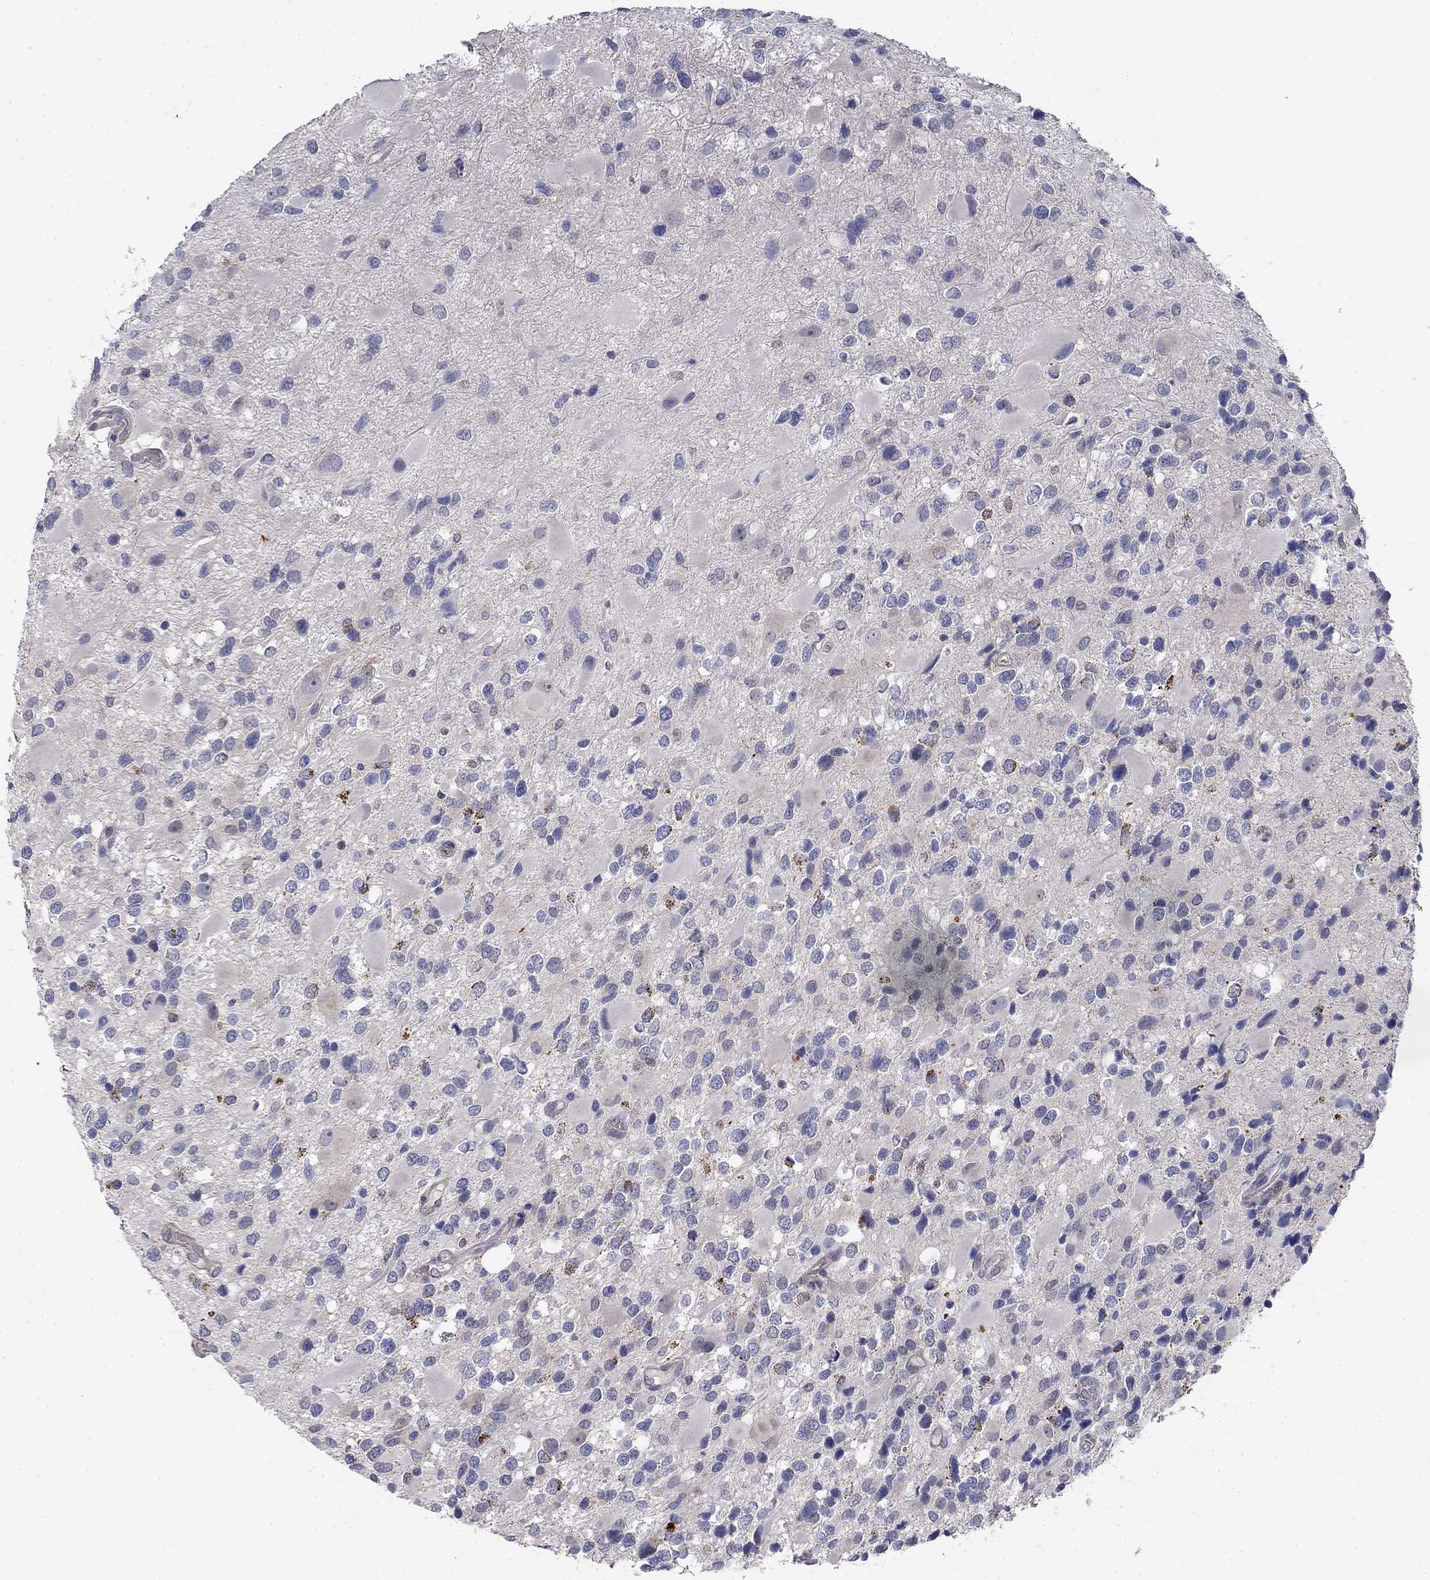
{"staining": {"intensity": "negative", "quantity": "none", "location": "none"}, "tissue": "glioma", "cell_type": "Tumor cells", "image_type": "cancer", "snomed": [{"axis": "morphology", "description": "Glioma, malignant, Low grade"}, {"axis": "topography", "description": "Brain"}], "caption": "Tumor cells are negative for brown protein staining in glioma.", "gene": "GRK7", "patient": {"sex": "female", "age": 32}}